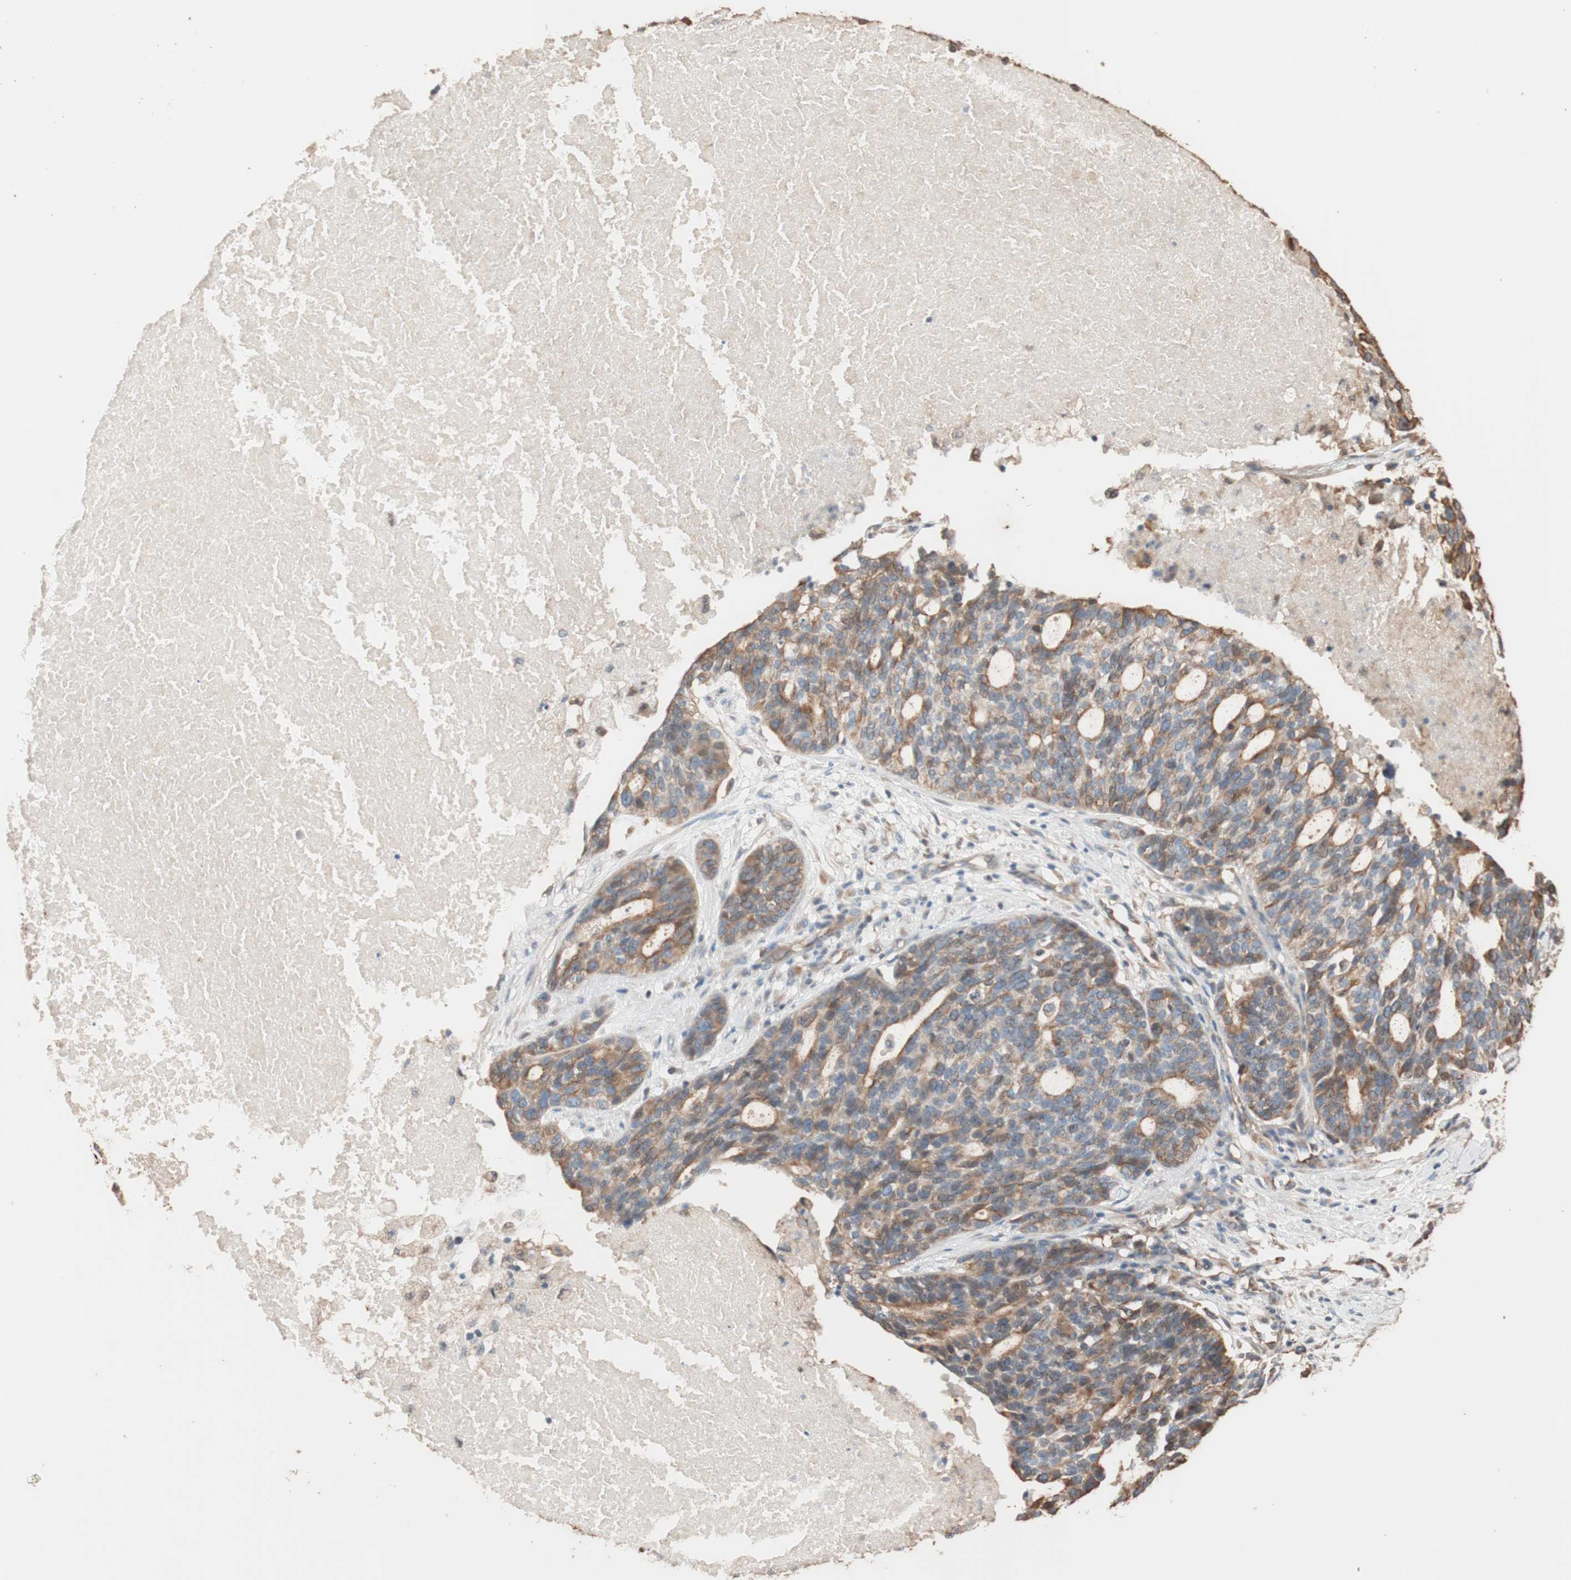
{"staining": {"intensity": "moderate", "quantity": "25%-75%", "location": "cytoplasmic/membranous"}, "tissue": "ovarian cancer", "cell_type": "Tumor cells", "image_type": "cancer", "snomed": [{"axis": "morphology", "description": "Cystadenocarcinoma, serous, NOS"}, {"axis": "topography", "description": "Ovary"}], "caption": "DAB immunohistochemical staining of human ovarian cancer displays moderate cytoplasmic/membranous protein expression in approximately 25%-75% of tumor cells. Using DAB (brown) and hematoxylin (blue) stains, captured at high magnification using brightfield microscopy.", "gene": "TUBB", "patient": {"sex": "female", "age": 59}}